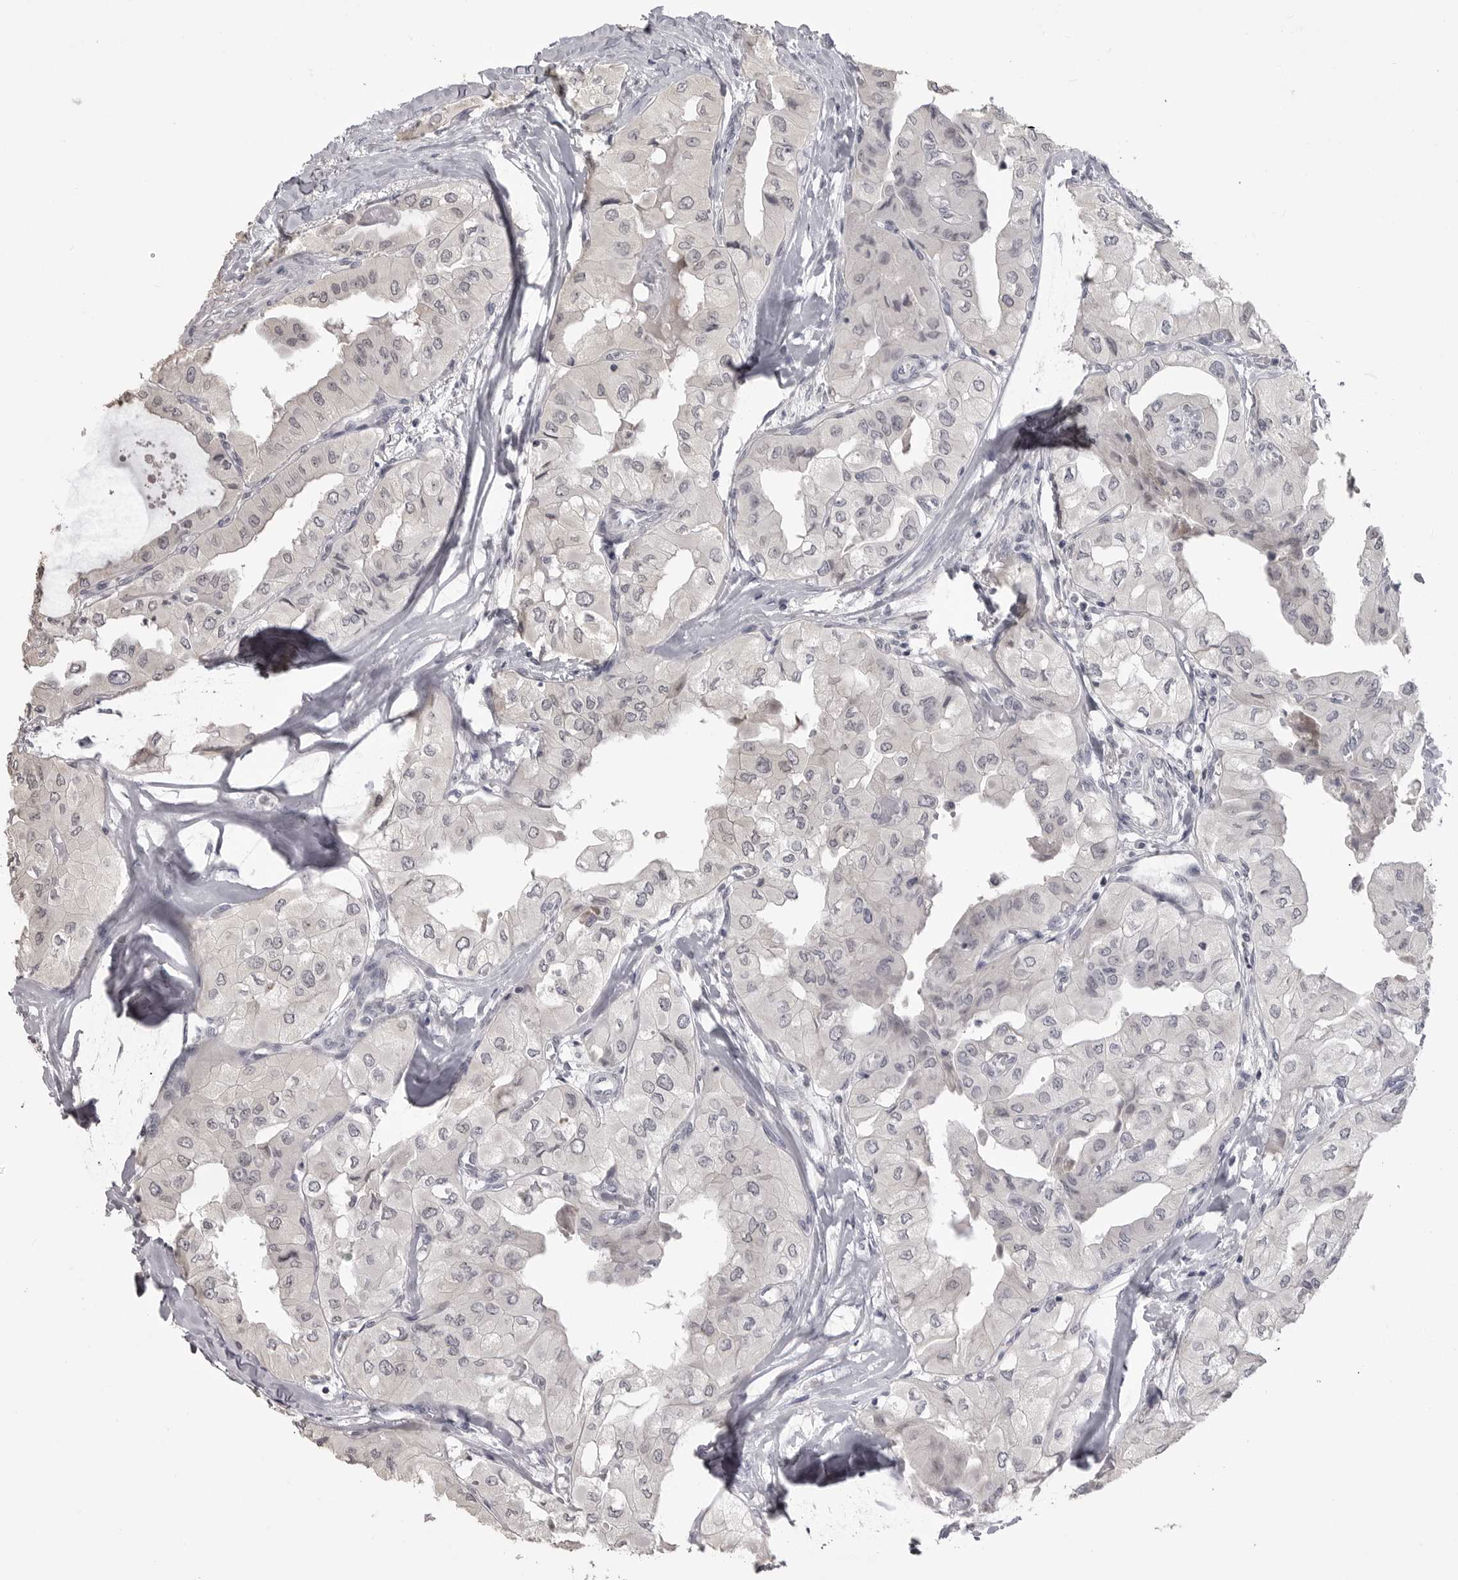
{"staining": {"intensity": "negative", "quantity": "none", "location": "none"}, "tissue": "thyroid cancer", "cell_type": "Tumor cells", "image_type": "cancer", "snomed": [{"axis": "morphology", "description": "Papillary adenocarcinoma, NOS"}, {"axis": "topography", "description": "Thyroid gland"}], "caption": "Immunohistochemical staining of human papillary adenocarcinoma (thyroid) shows no significant positivity in tumor cells. The staining is performed using DAB (3,3'-diaminobenzidine) brown chromogen with nuclei counter-stained in using hematoxylin.", "gene": "GPN2", "patient": {"sex": "female", "age": 59}}